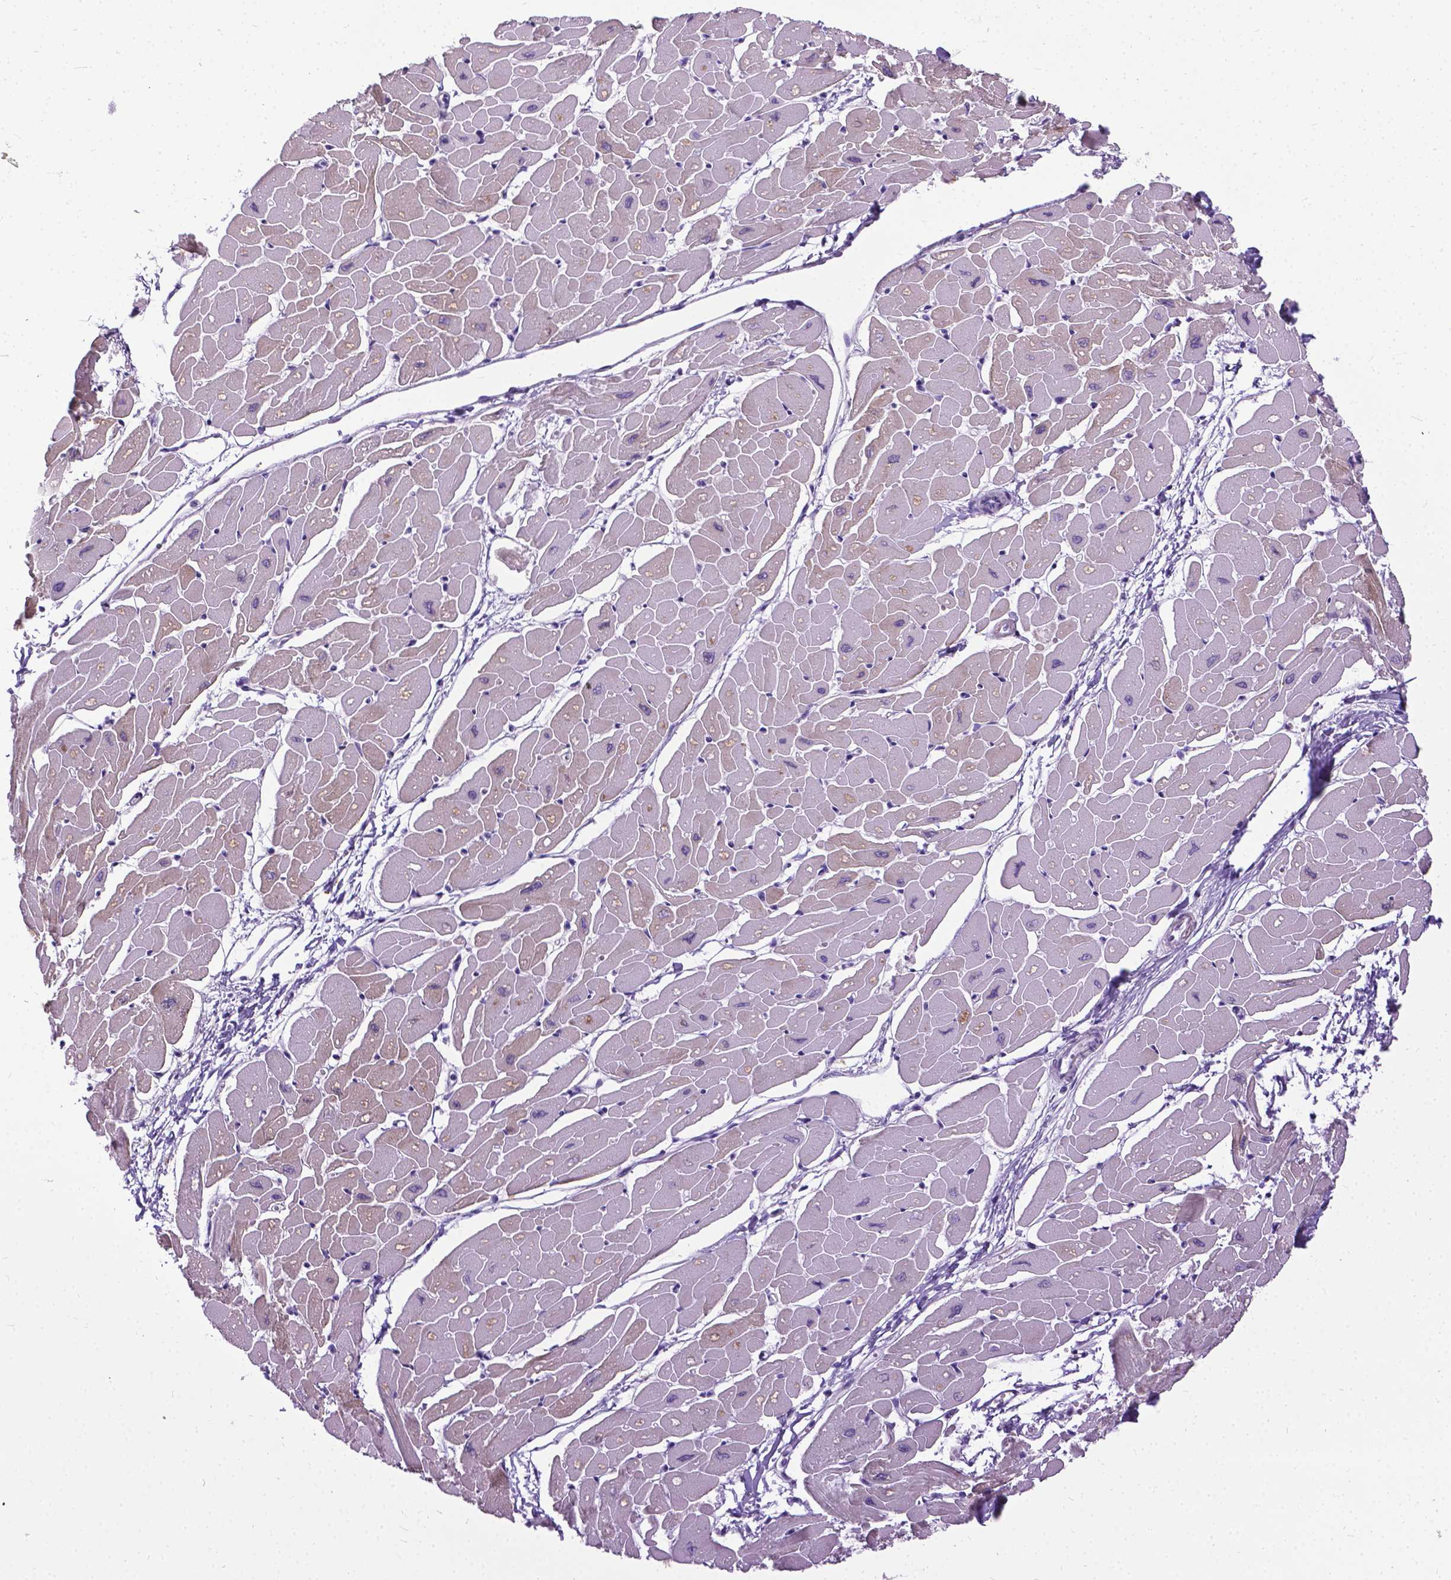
{"staining": {"intensity": "moderate", "quantity": "25%-75%", "location": "cytoplasmic/membranous"}, "tissue": "heart muscle", "cell_type": "Cardiomyocytes", "image_type": "normal", "snomed": [{"axis": "morphology", "description": "Normal tissue, NOS"}, {"axis": "topography", "description": "Heart"}], "caption": "Unremarkable heart muscle was stained to show a protein in brown. There is medium levels of moderate cytoplasmic/membranous expression in about 25%-75% of cardiomyocytes. The protein of interest is stained brown, and the nuclei are stained in blue (DAB (3,3'-diaminobenzidine) IHC with brightfield microscopy, high magnification).", "gene": "PROB1", "patient": {"sex": "male", "age": 57}}